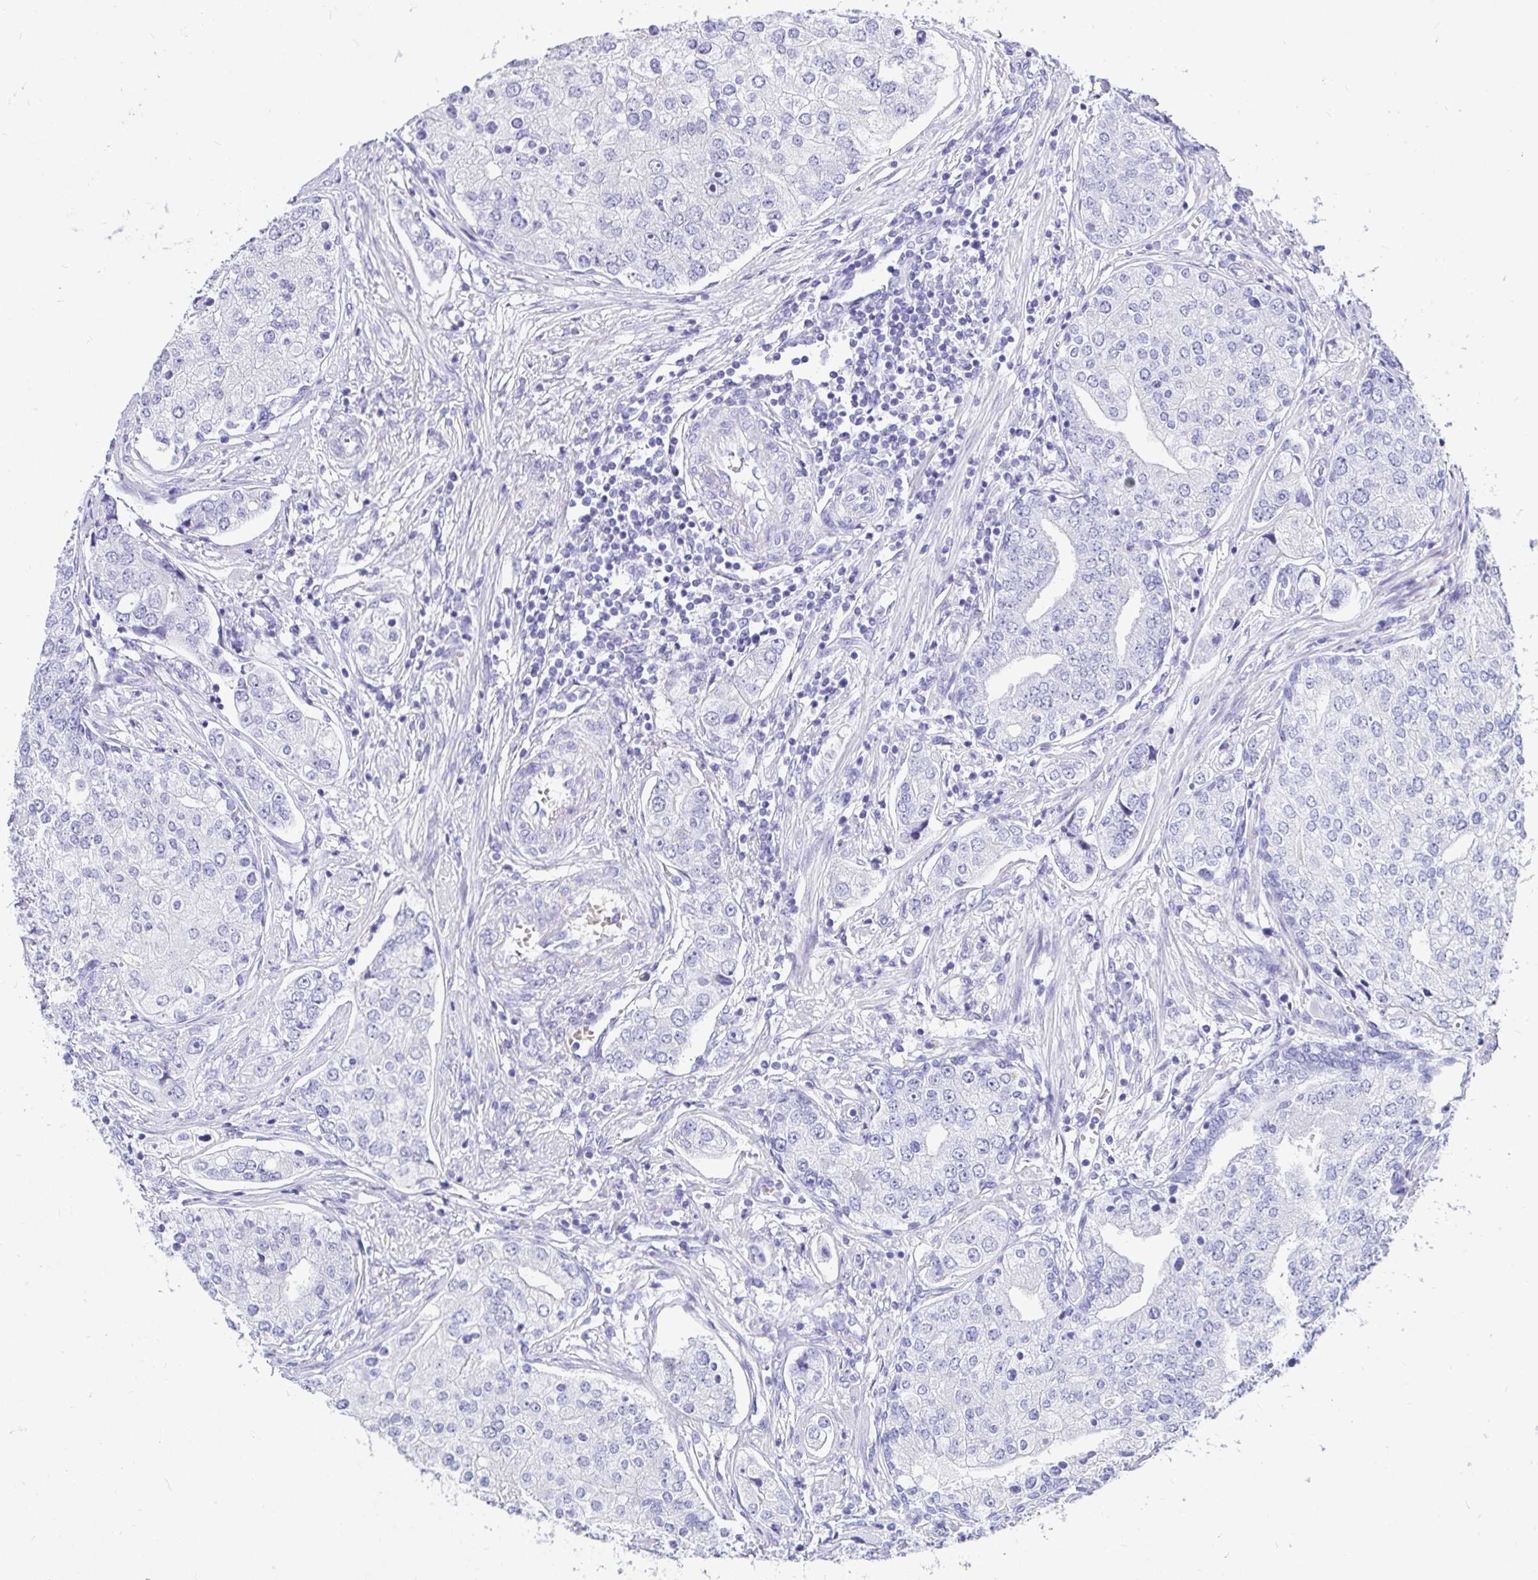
{"staining": {"intensity": "negative", "quantity": "none", "location": "none"}, "tissue": "prostate cancer", "cell_type": "Tumor cells", "image_type": "cancer", "snomed": [{"axis": "morphology", "description": "Adenocarcinoma, High grade"}, {"axis": "topography", "description": "Prostate"}], "caption": "The micrograph shows no staining of tumor cells in high-grade adenocarcinoma (prostate).", "gene": "ZPBP2", "patient": {"sex": "male", "age": 60}}